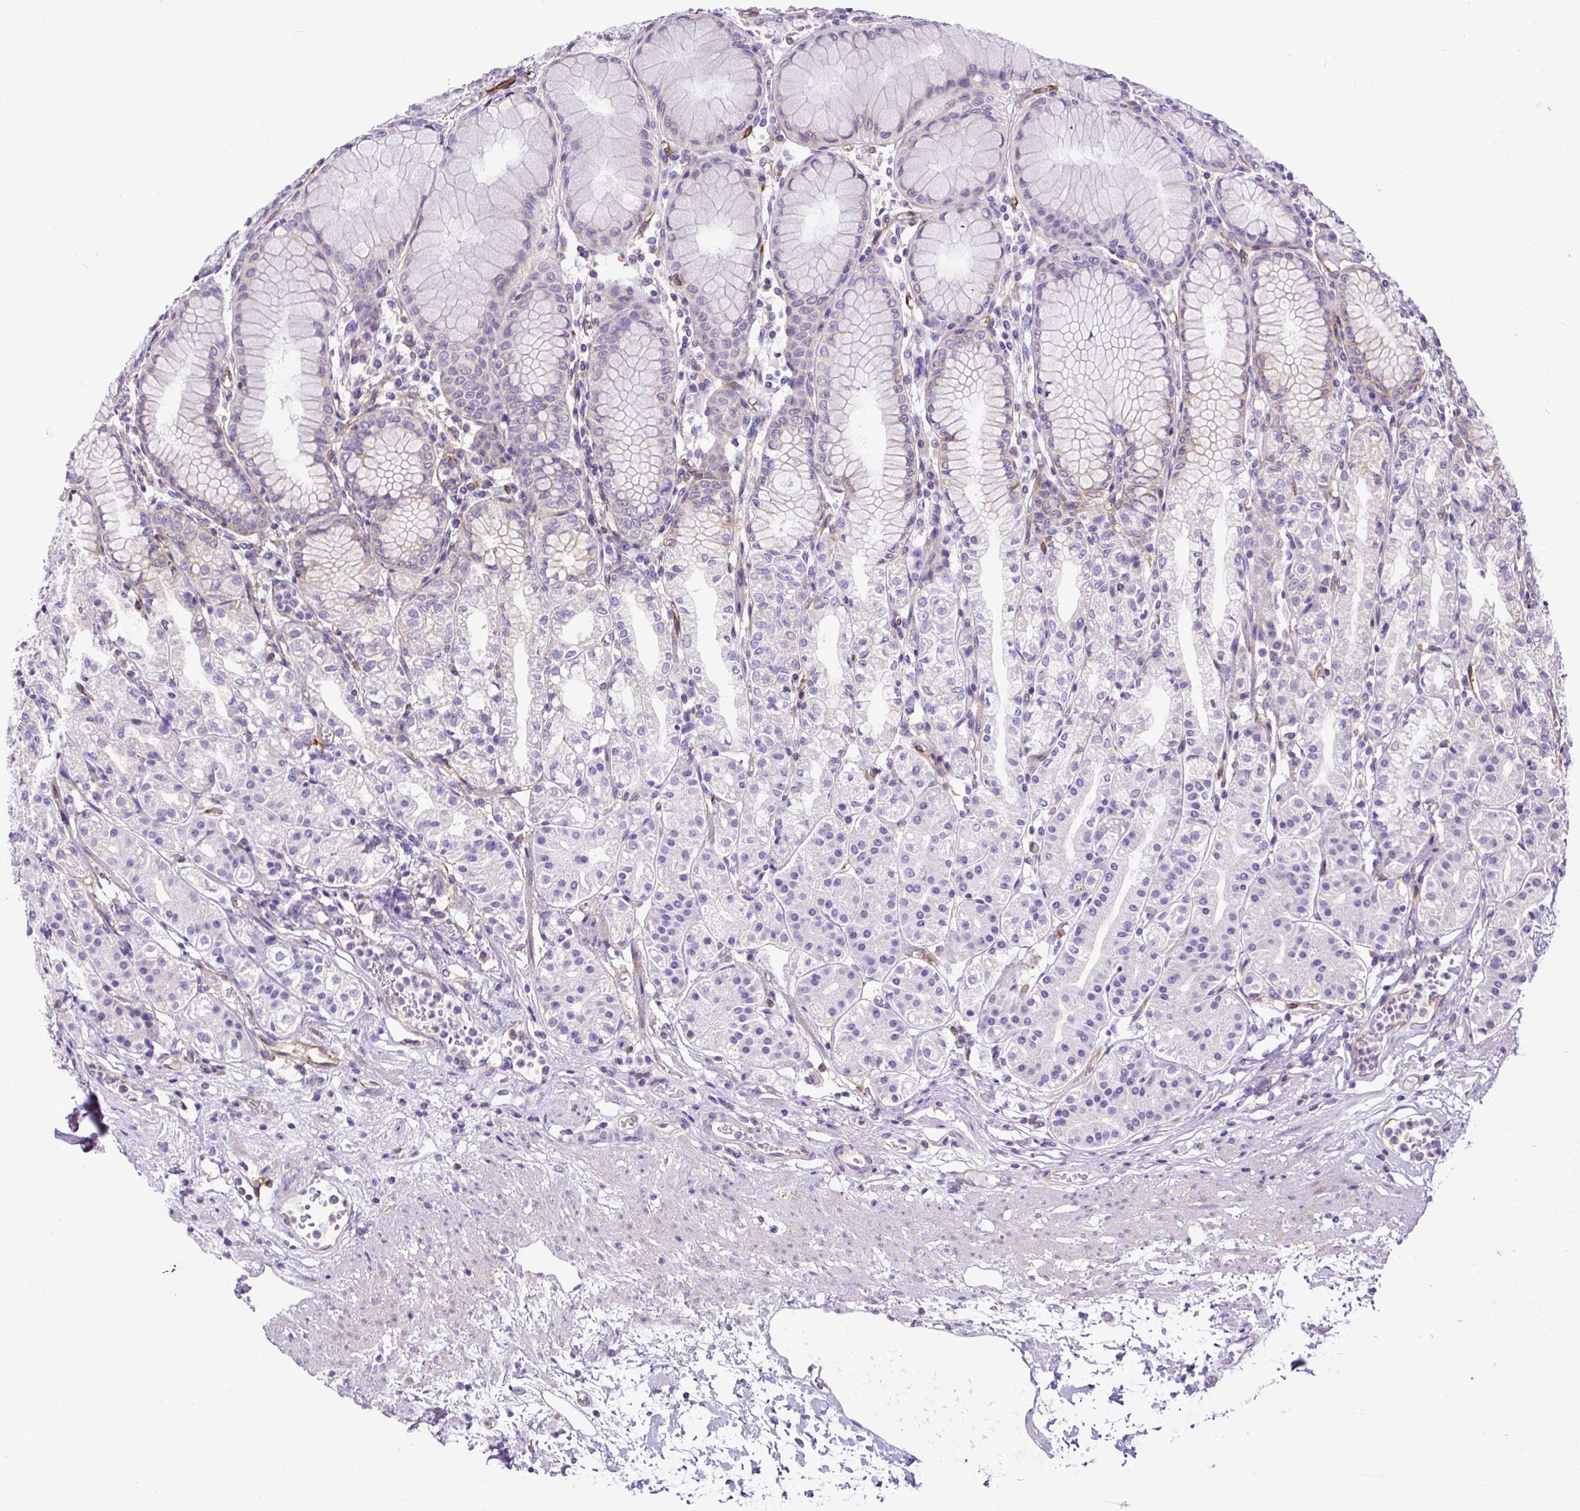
{"staining": {"intensity": "weak", "quantity": "<25%", "location": "cytoplasmic/membranous"}, "tissue": "stomach", "cell_type": "Glandular cells", "image_type": "normal", "snomed": [{"axis": "morphology", "description": "Normal tissue, NOS"}, {"axis": "topography", "description": "Stomach"}], "caption": "DAB immunohistochemical staining of normal stomach reveals no significant positivity in glandular cells.", "gene": "MAP1S", "patient": {"sex": "female", "age": 57}}